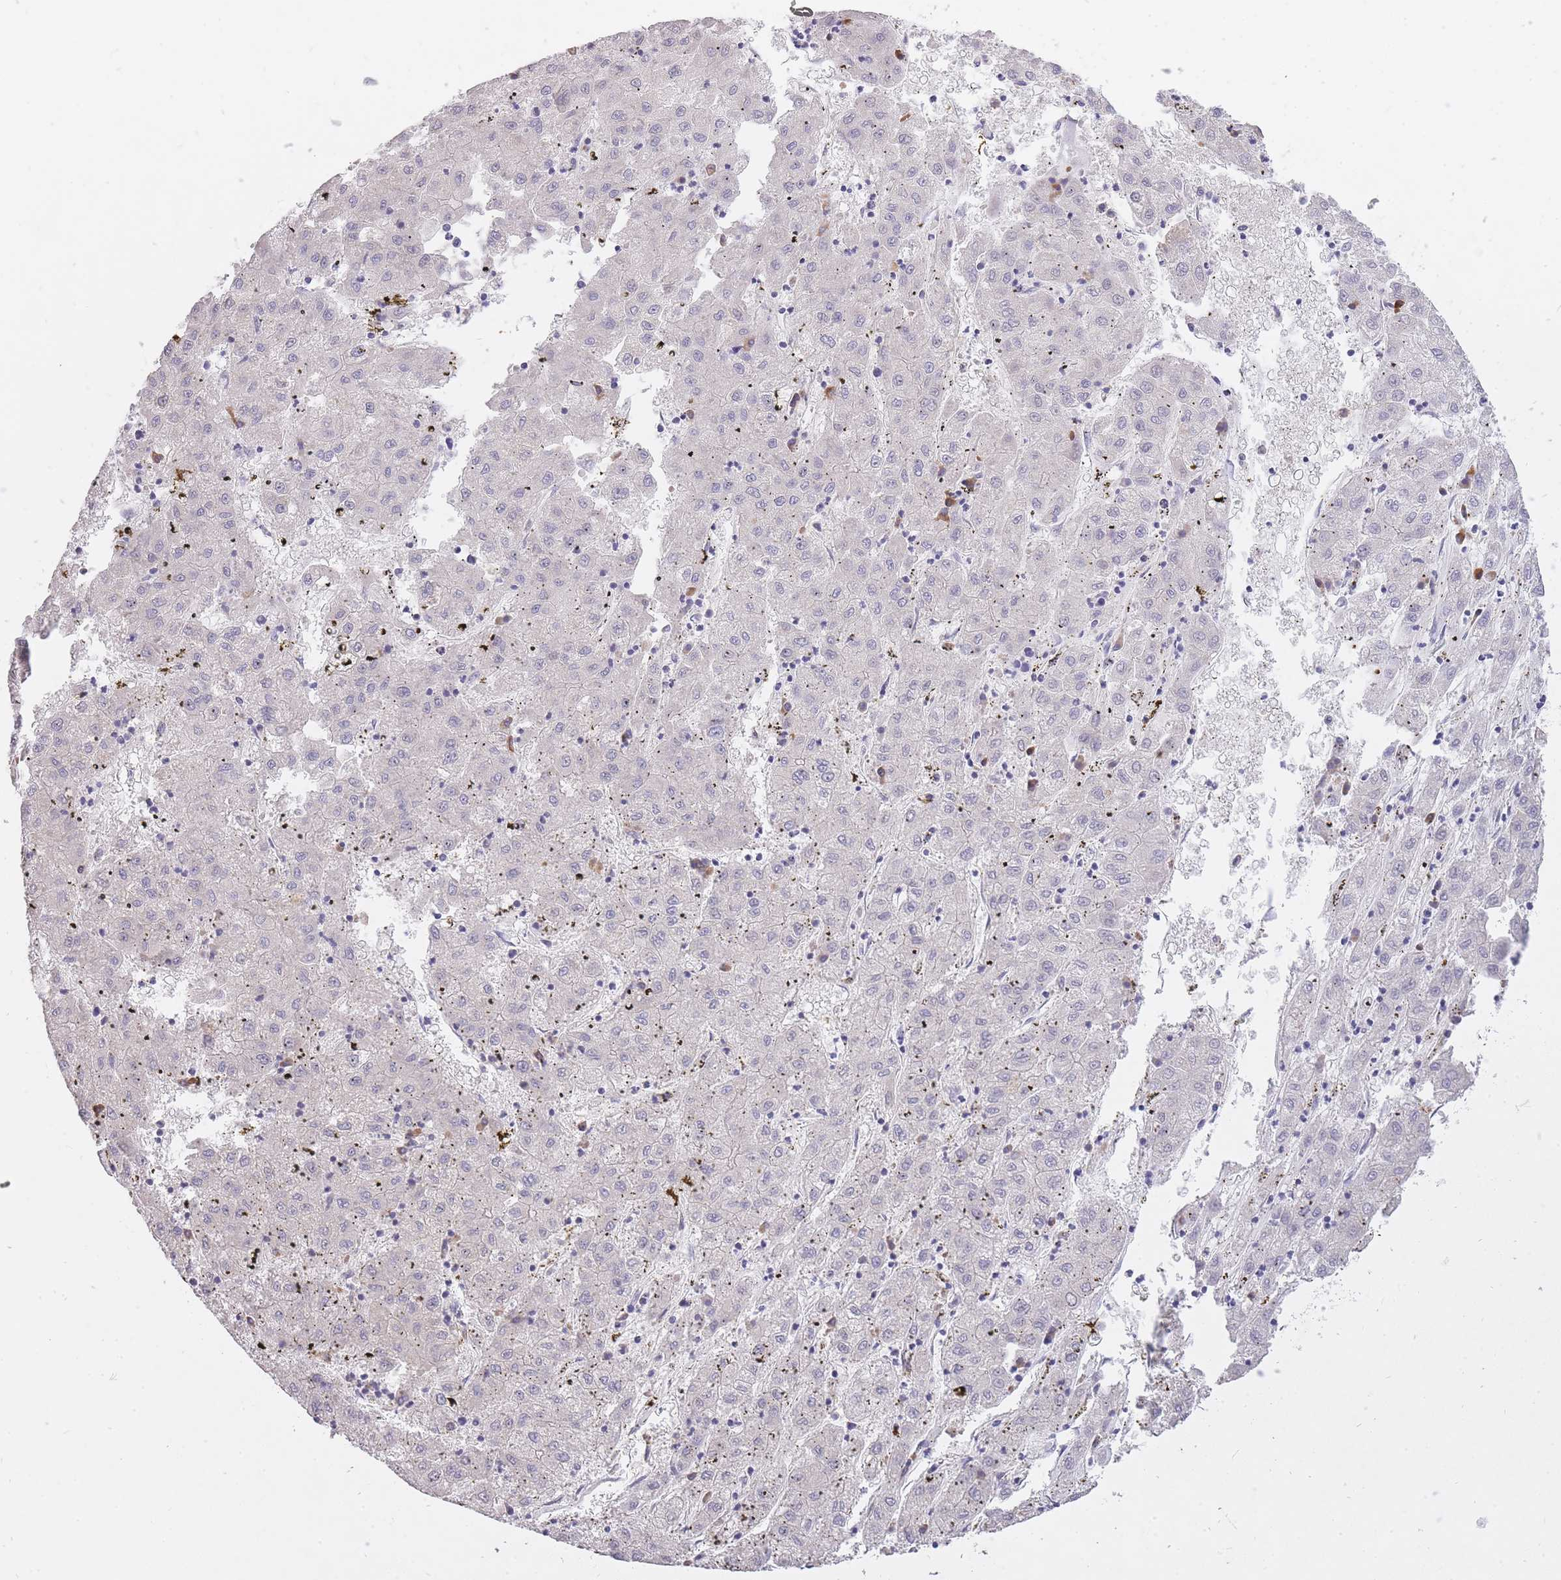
{"staining": {"intensity": "negative", "quantity": "none", "location": "none"}, "tissue": "liver cancer", "cell_type": "Tumor cells", "image_type": "cancer", "snomed": [{"axis": "morphology", "description": "Carcinoma, Hepatocellular, NOS"}, {"axis": "topography", "description": "Liver"}], "caption": "DAB immunohistochemical staining of liver hepatocellular carcinoma reveals no significant expression in tumor cells. (Brightfield microscopy of DAB (3,3'-diaminobenzidine) immunohistochemistry (IHC) at high magnification).", "gene": "FRG2C", "patient": {"sex": "male", "age": 72}}